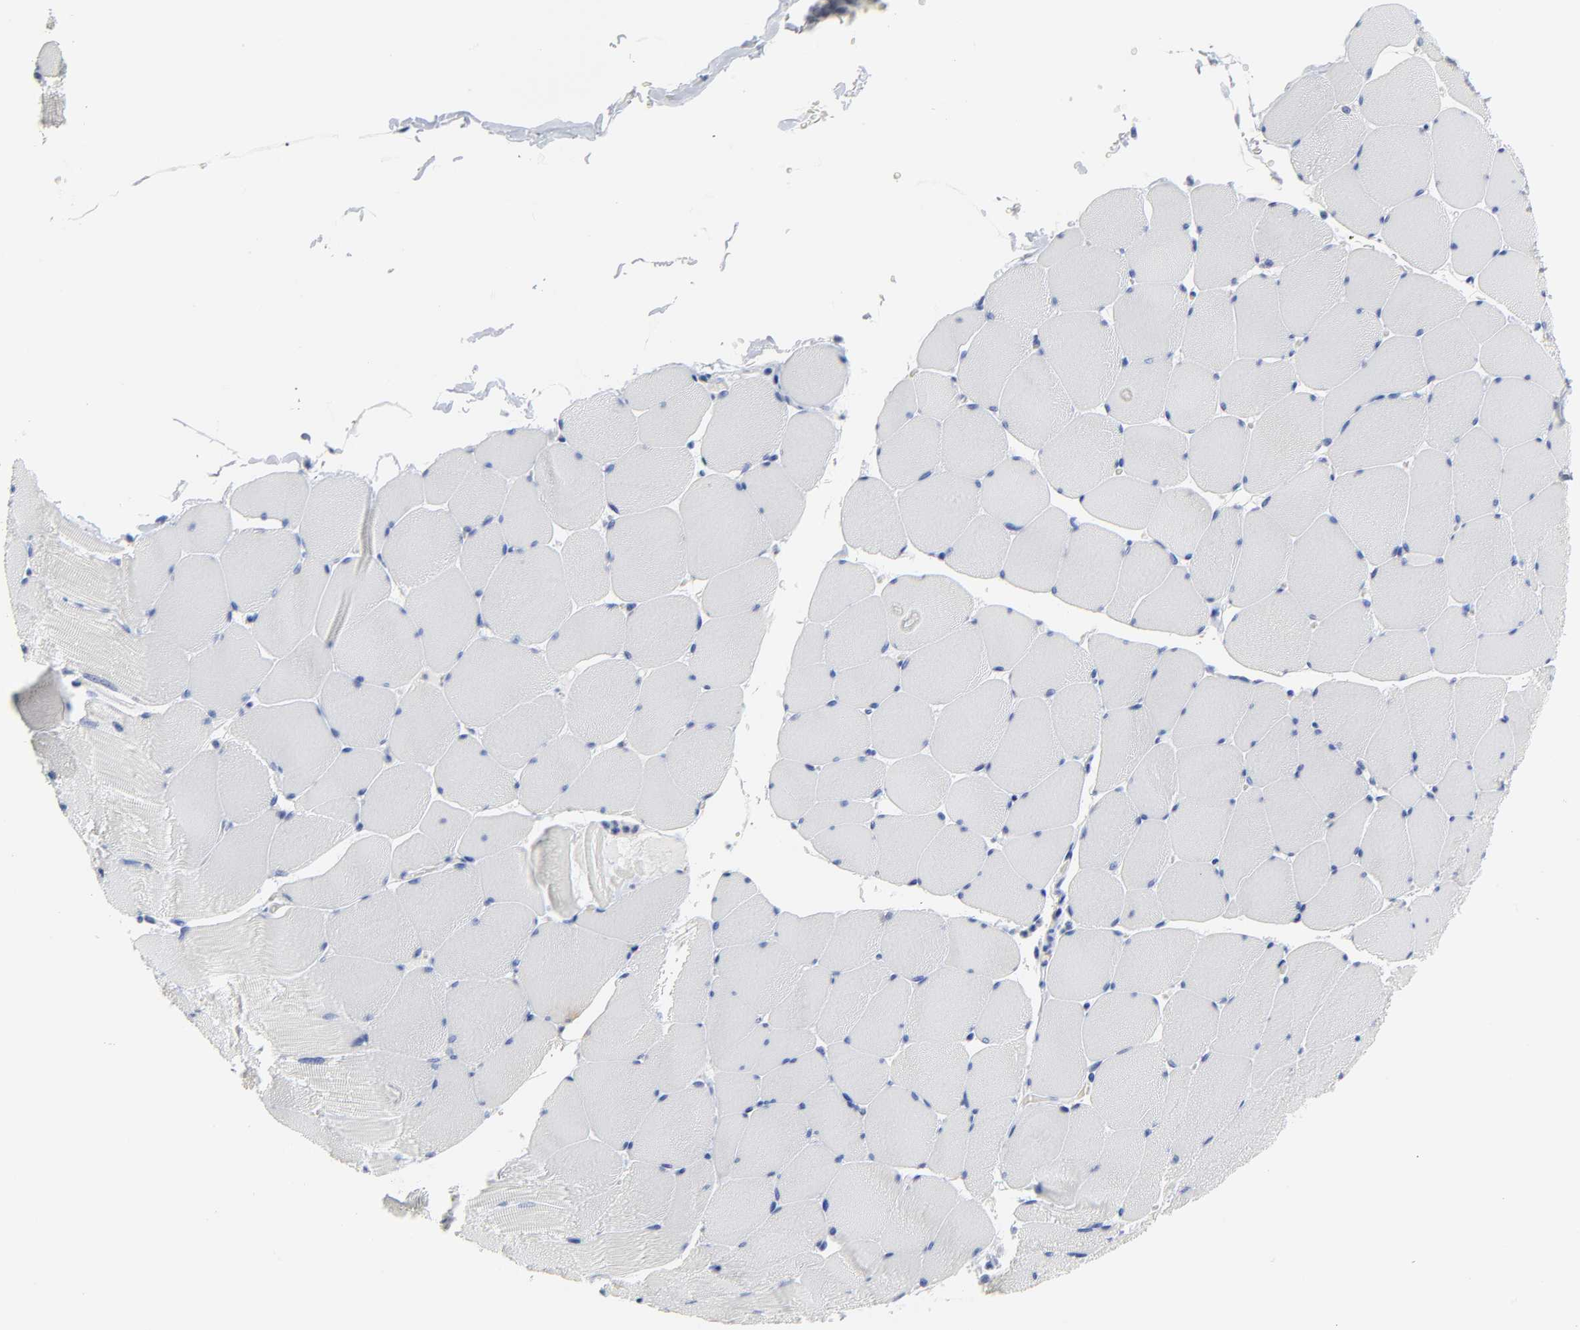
{"staining": {"intensity": "negative", "quantity": "none", "location": "none"}, "tissue": "skeletal muscle", "cell_type": "Myocytes", "image_type": "normal", "snomed": [{"axis": "morphology", "description": "Normal tissue, NOS"}, {"axis": "topography", "description": "Skeletal muscle"}], "caption": "There is no significant positivity in myocytes of skeletal muscle. (Brightfield microscopy of DAB (3,3'-diaminobenzidine) immunohistochemistry at high magnification).", "gene": "CLEC4G", "patient": {"sex": "male", "age": 62}}